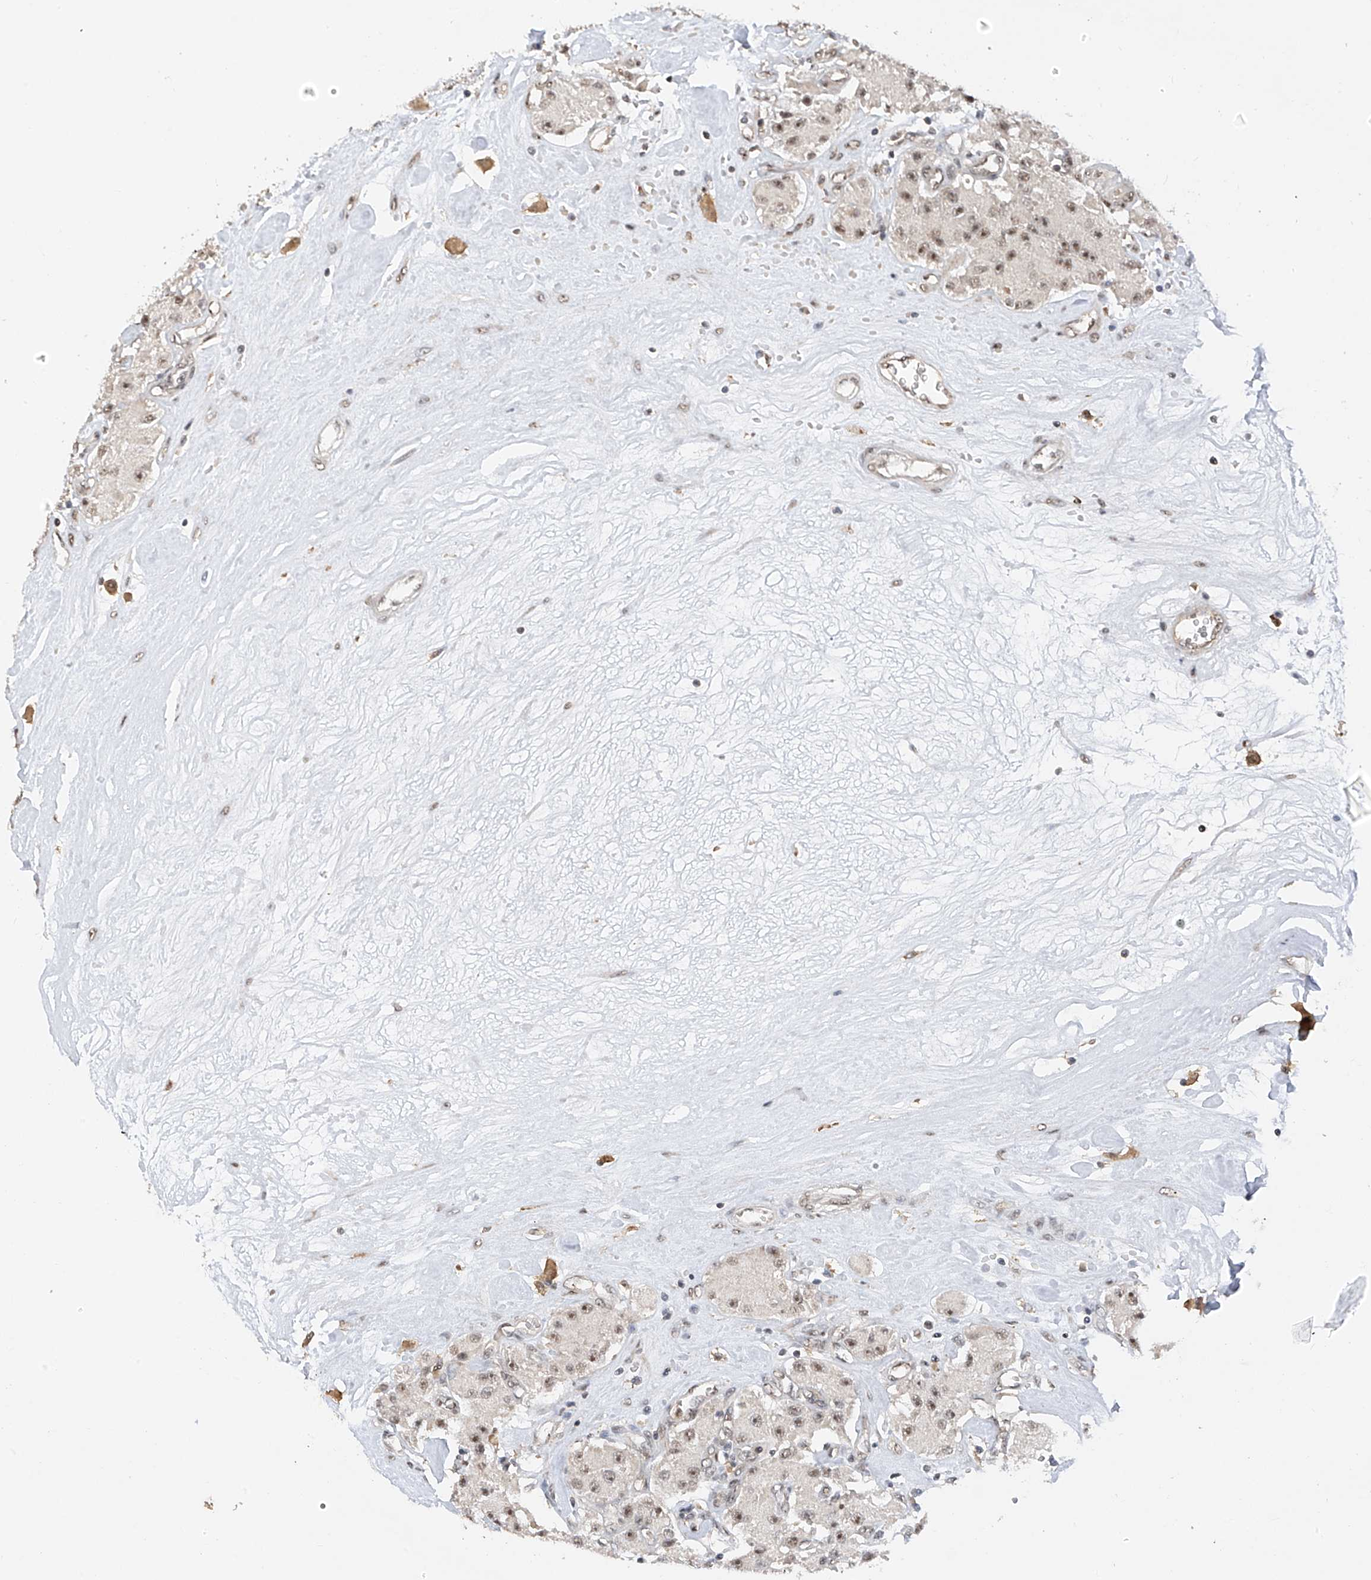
{"staining": {"intensity": "weak", "quantity": ">75%", "location": "nuclear"}, "tissue": "carcinoid", "cell_type": "Tumor cells", "image_type": "cancer", "snomed": [{"axis": "morphology", "description": "Carcinoid, malignant, NOS"}, {"axis": "topography", "description": "Pancreas"}], "caption": "IHC of human carcinoid demonstrates low levels of weak nuclear positivity in approximately >75% of tumor cells.", "gene": "C1orf131", "patient": {"sex": "male", "age": 41}}